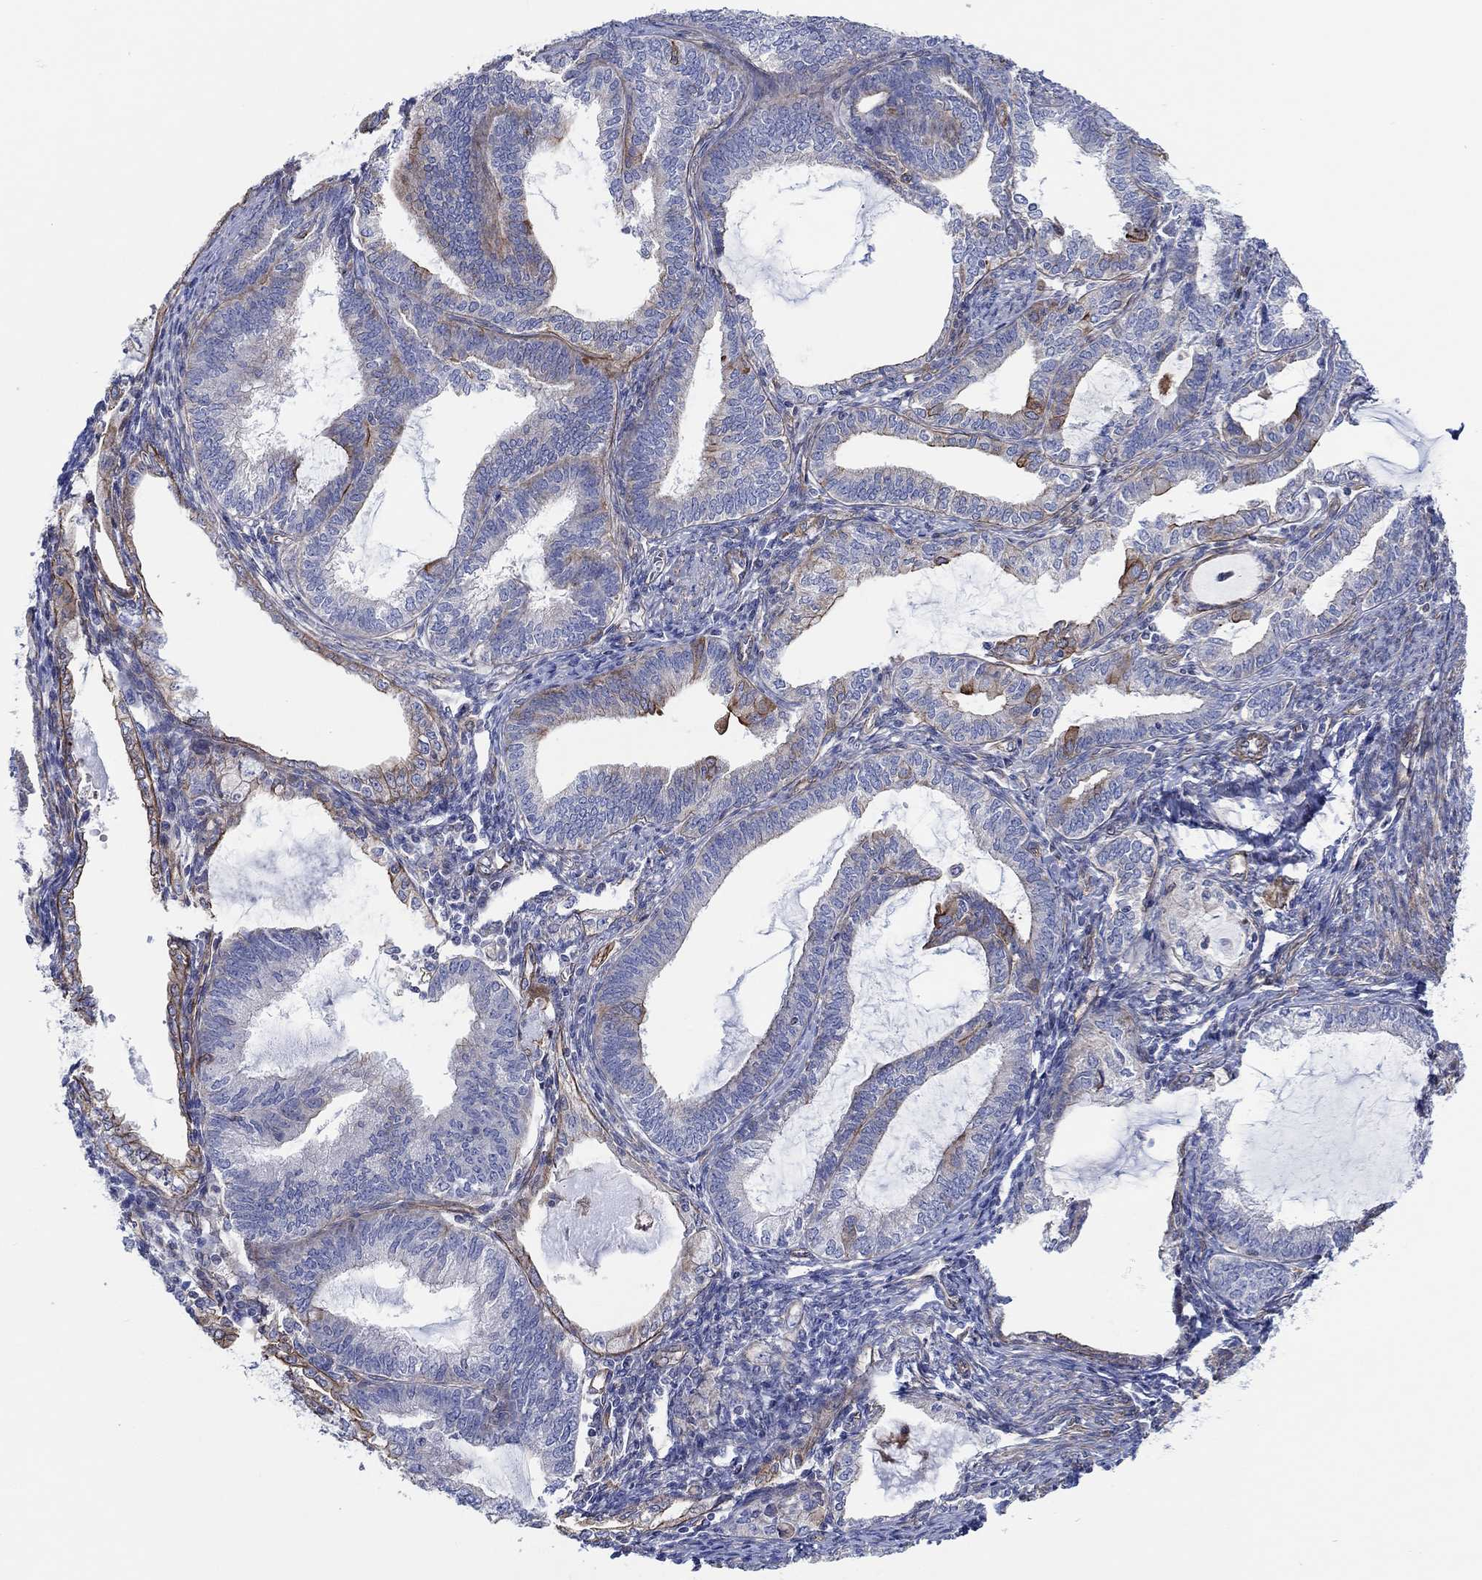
{"staining": {"intensity": "strong", "quantity": "<25%", "location": "cytoplasmic/membranous"}, "tissue": "endometrial cancer", "cell_type": "Tumor cells", "image_type": "cancer", "snomed": [{"axis": "morphology", "description": "Adenocarcinoma, NOS"}, {"axis": "topography", "description": "Endometrium"}], "caption": "Endometrial adenocarcinoma was stained to show a protein in brown. There is medium levels of strong cytoplasmic/membranous positivity in about <25% of tumor cells.", "gene": "FMN1", "patient": {"sex": "female", "age": 86}}